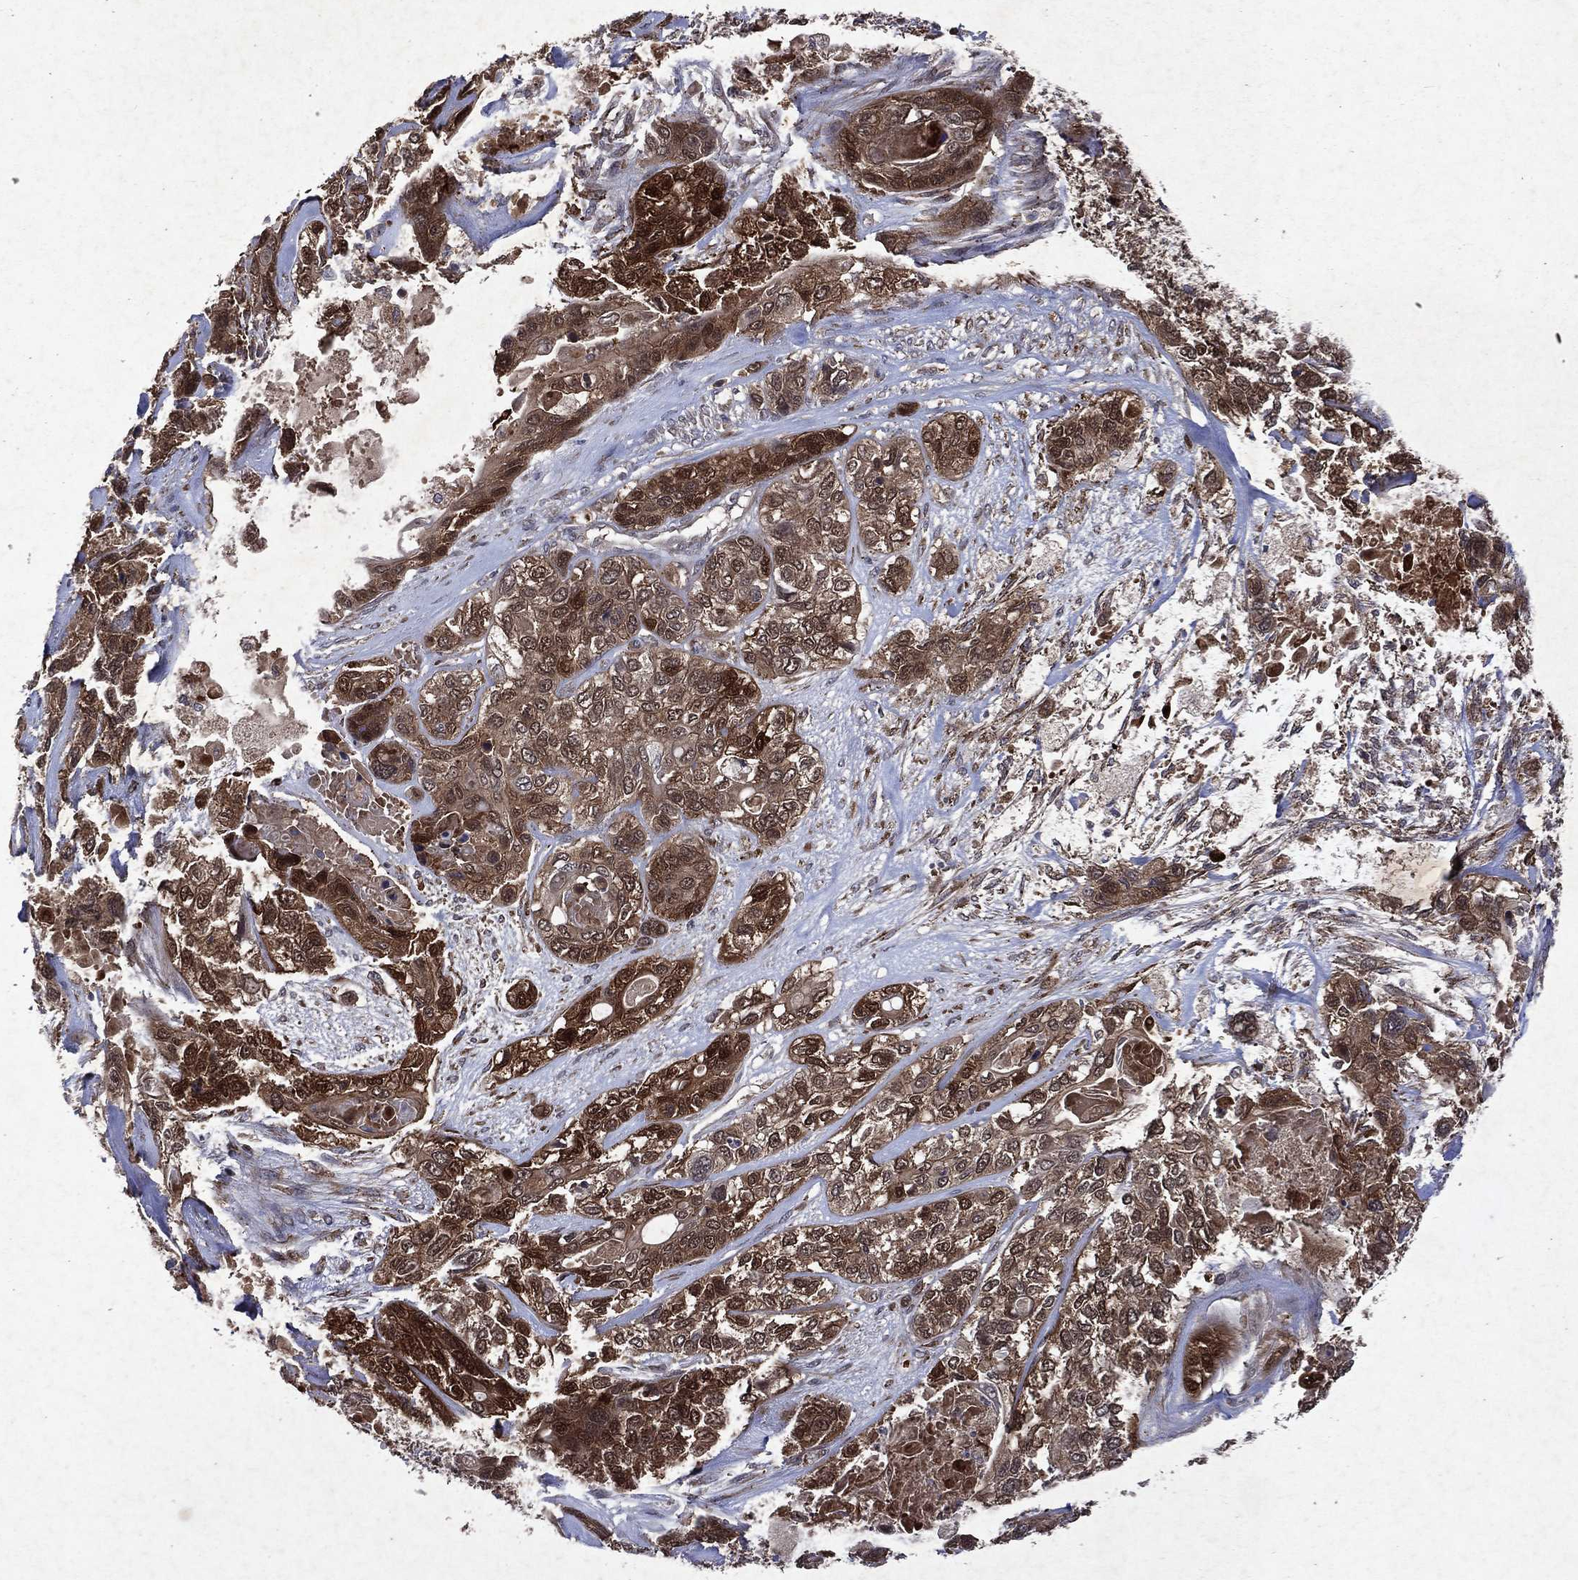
{"staining": {"intensity": "strong", "quantity": ">75%", "location": "cytoplasmic/membranous,nuclear"}, "tissue": "lung cancer", "cell_type": "Tumor cells", "image_type": "cancer", "snomed": [{"axis": "morphology", "description": "Squamous cell carcinoma, NOS"}, {"axis": "topography", "description": "Lung"}], "caption": "Lung cancer (squamous cell carcinoma) stained for a protein (brown) demonstrates strong cytoplasmic/membranous and nuclear positive positivity in approximately >75% of tumor cells.", "gene": "MTAP", "patient": {"sex": "female", "age": 70}}